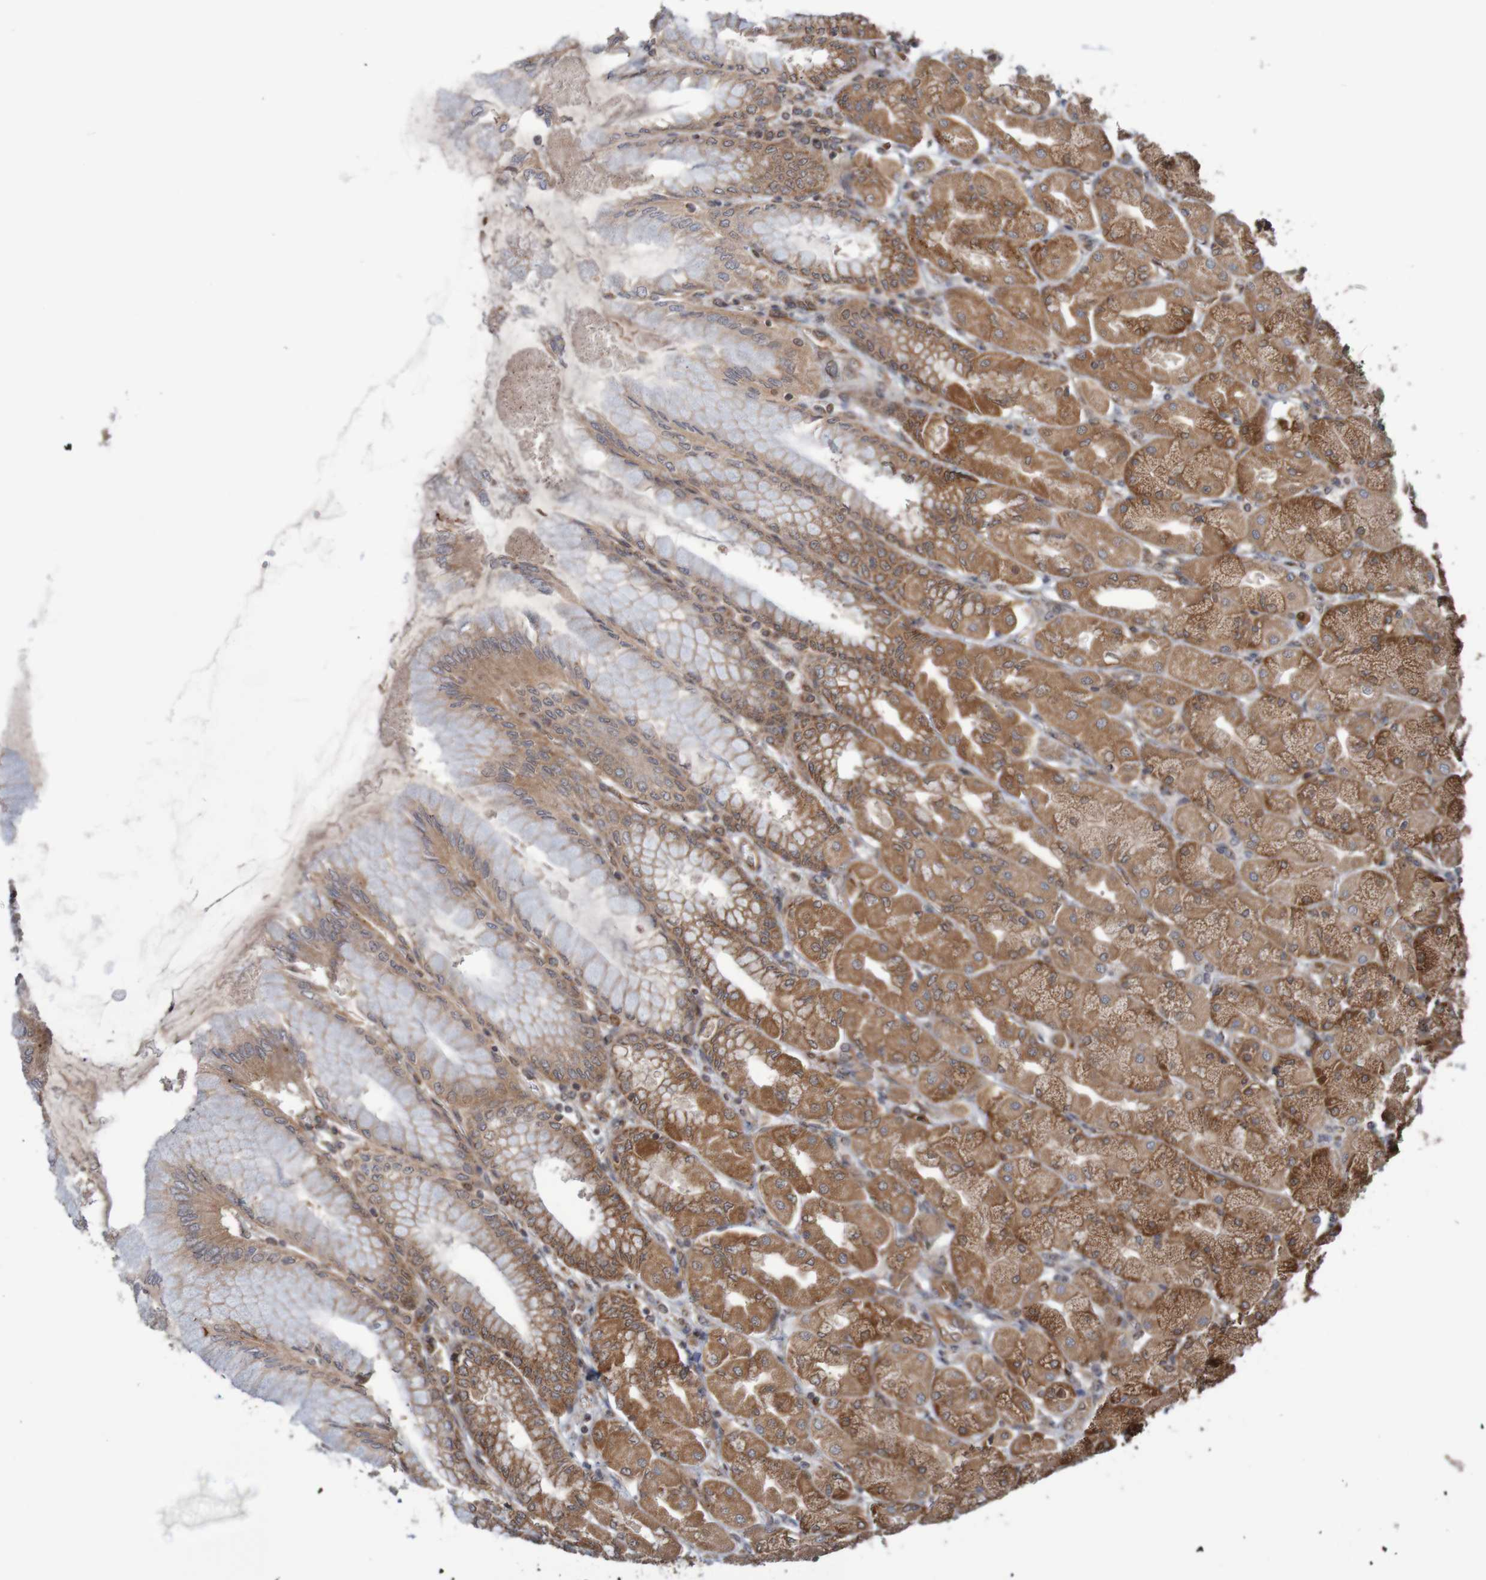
{"staining": {"intensity": "strong", "quantity": ">75%", "location": "cytoplasmic/membranous"}, "tissue": "stomach", "cell_type": "Glandular cells", "image_type": "normal", "snomed": [{"axis": "morphology", "description": "Normal tissue, NOS"}, {"axis": "topography", "description": "Stomach, upper"}], "caption": "This histopathology image exhibits normal stomach stained with IHC to label a protein in brown. The cytoplasmic/membranous of glandular cells show strong positivity for the protein. Nuclei are counter-stained blue.", "gene": "MRPL52", "patient": {"sex": "female", "age": 56}}